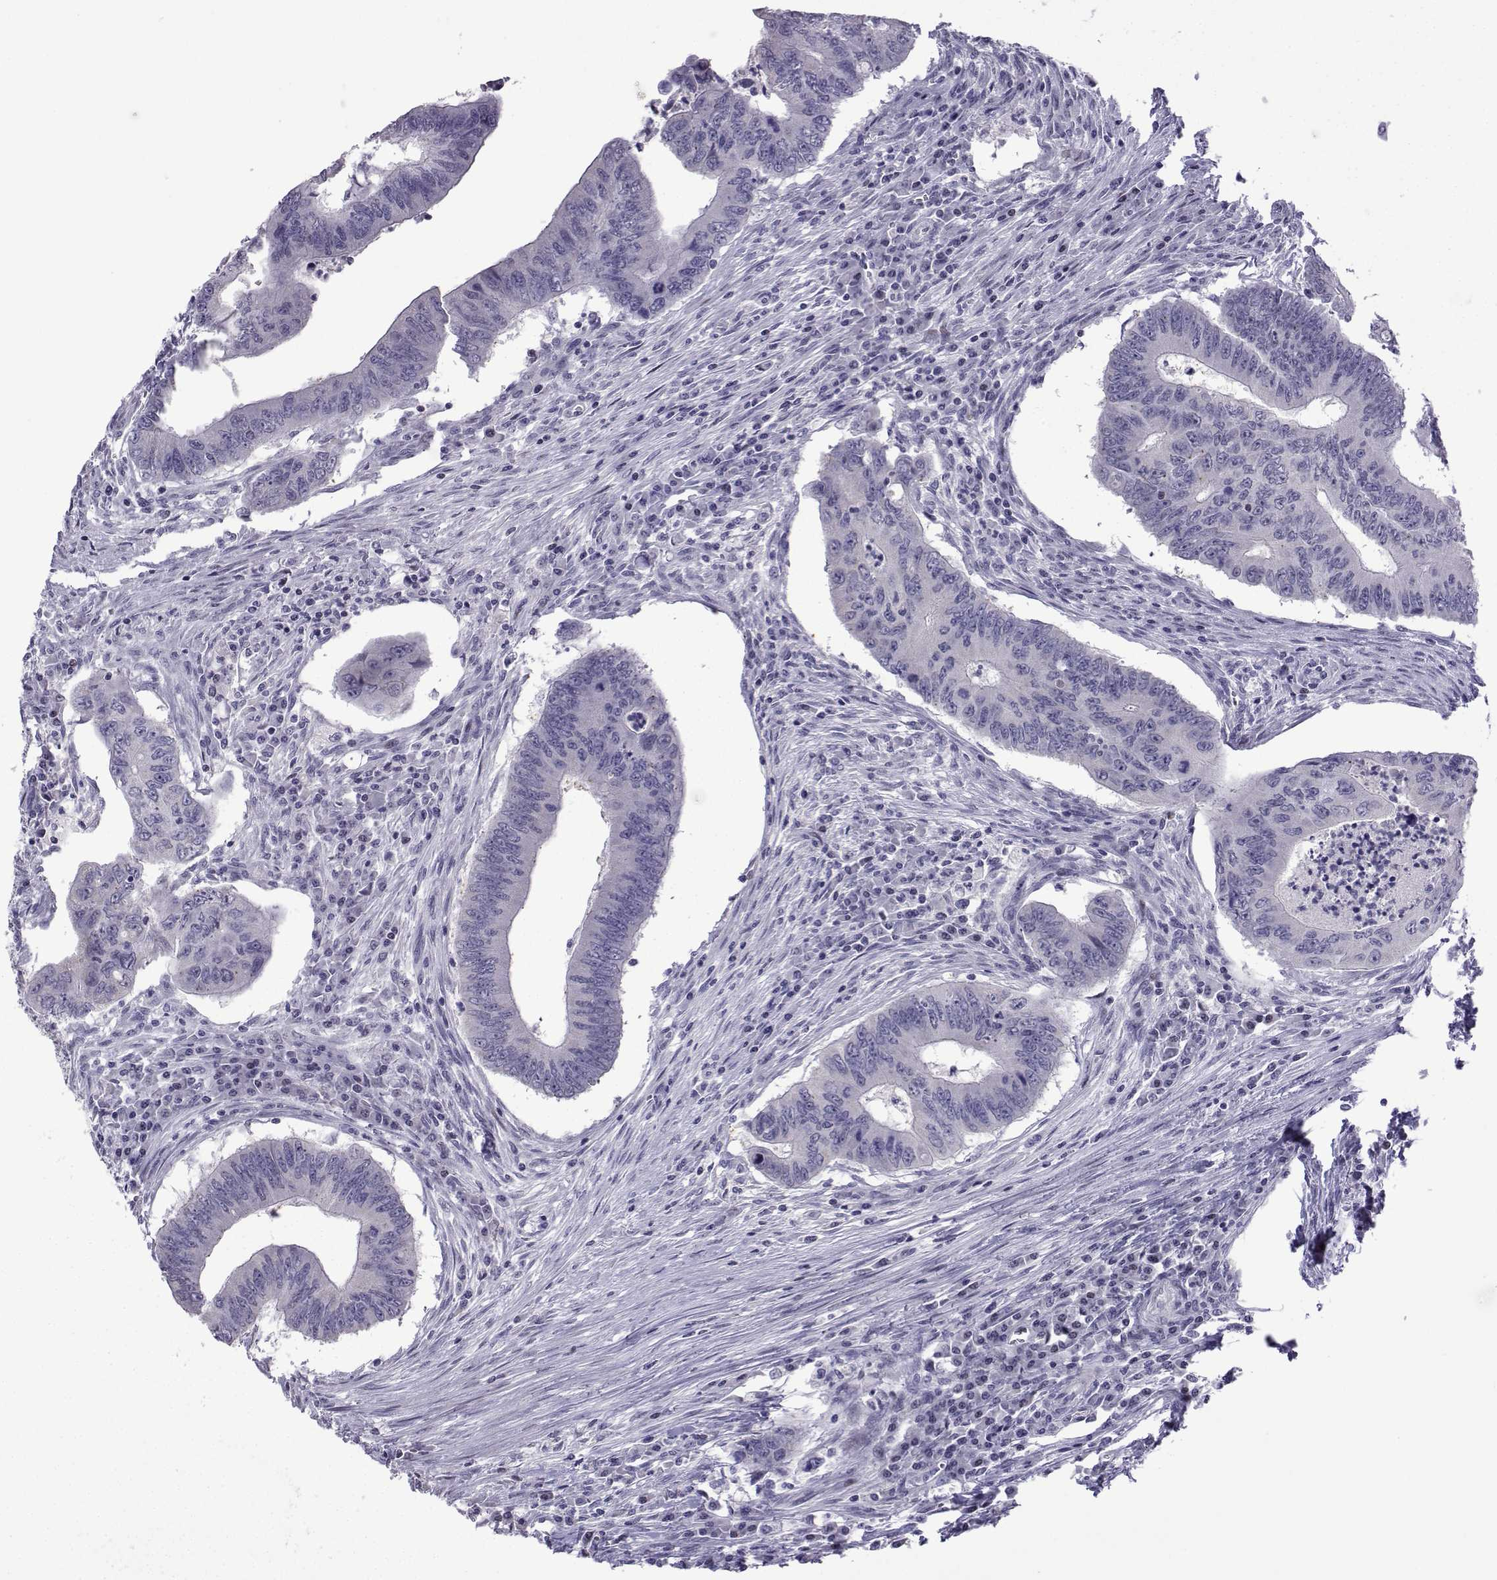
{"staining": {"intensity": "negative", "quantity": "none", "location": "none"}, "tissue": "colorectal cancer", "cell_type": "Tumor cells", "image_type": "cancer", "snomed": [{"axis": "morphology", "description": "Adenocarcinoma, NOS"}, {"axis": "topography", "description": "Colon"}], "caption": "Human colorectal adenocarcinoma stained for a protein using immunohistochemistry reveals no expression in tumor cells.", "gene": "CFAP70", "patient": {"sex": "male", "age": 53}}